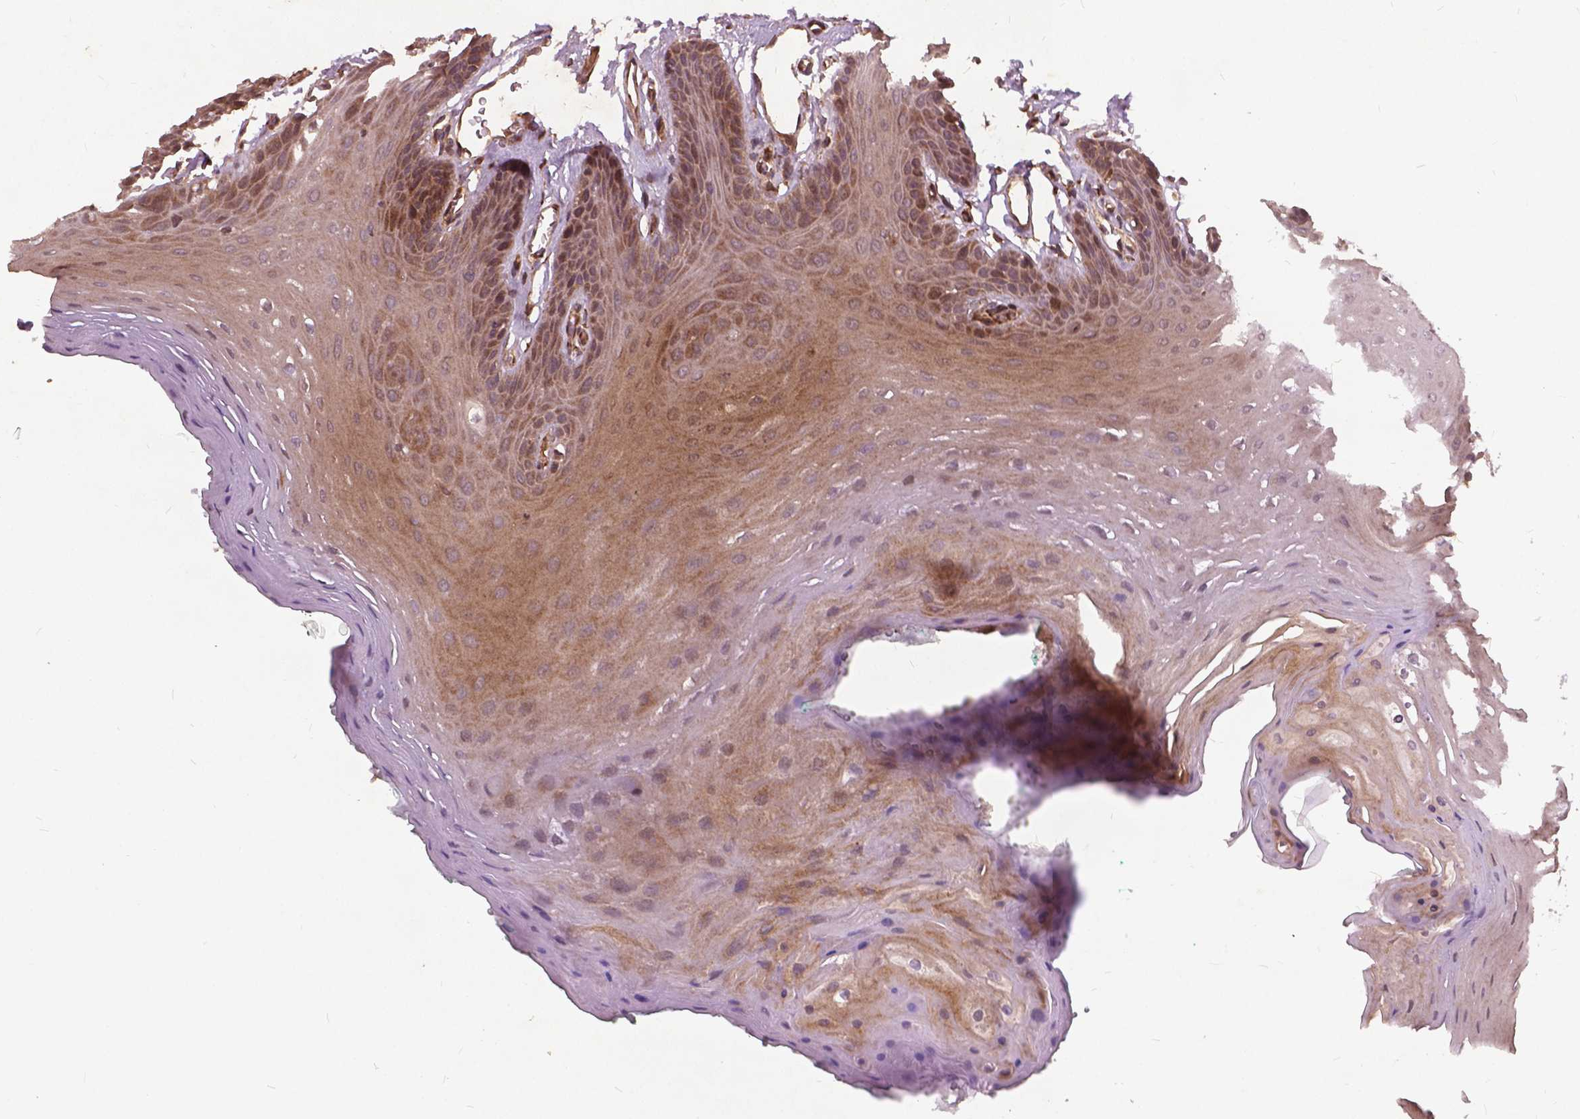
{"staining": {"intensity": "moderate", "quantity": "25%-75%", "location": "cytoplasmic/membranous"}, "tissue": "oral mucosa", "cell_type": "Squamous epithelial cells", "image_type": "normal", "snomed": [{"axis": "morphology", "description": "Normal tissue, NOS"}, {"axis": "morphology", "description": "Squamous cell carcinoma, NOS"}, {"axis": "topography", "description": "Oral tissue"}, {"axis": "topography", "description": "Head-Neck"}], "caption": "Immunohistochemistry (IHC) (DAB (3,3'-diaminobenzidine)) staining of unremarkable oral mucosa shows moderate cytoplasmic/membranous protein positivity in approximately 25%-75% of squamous epithelial cells.", "gene": "UBXN2A", "patient": {"sex": "female", "age": 50}}